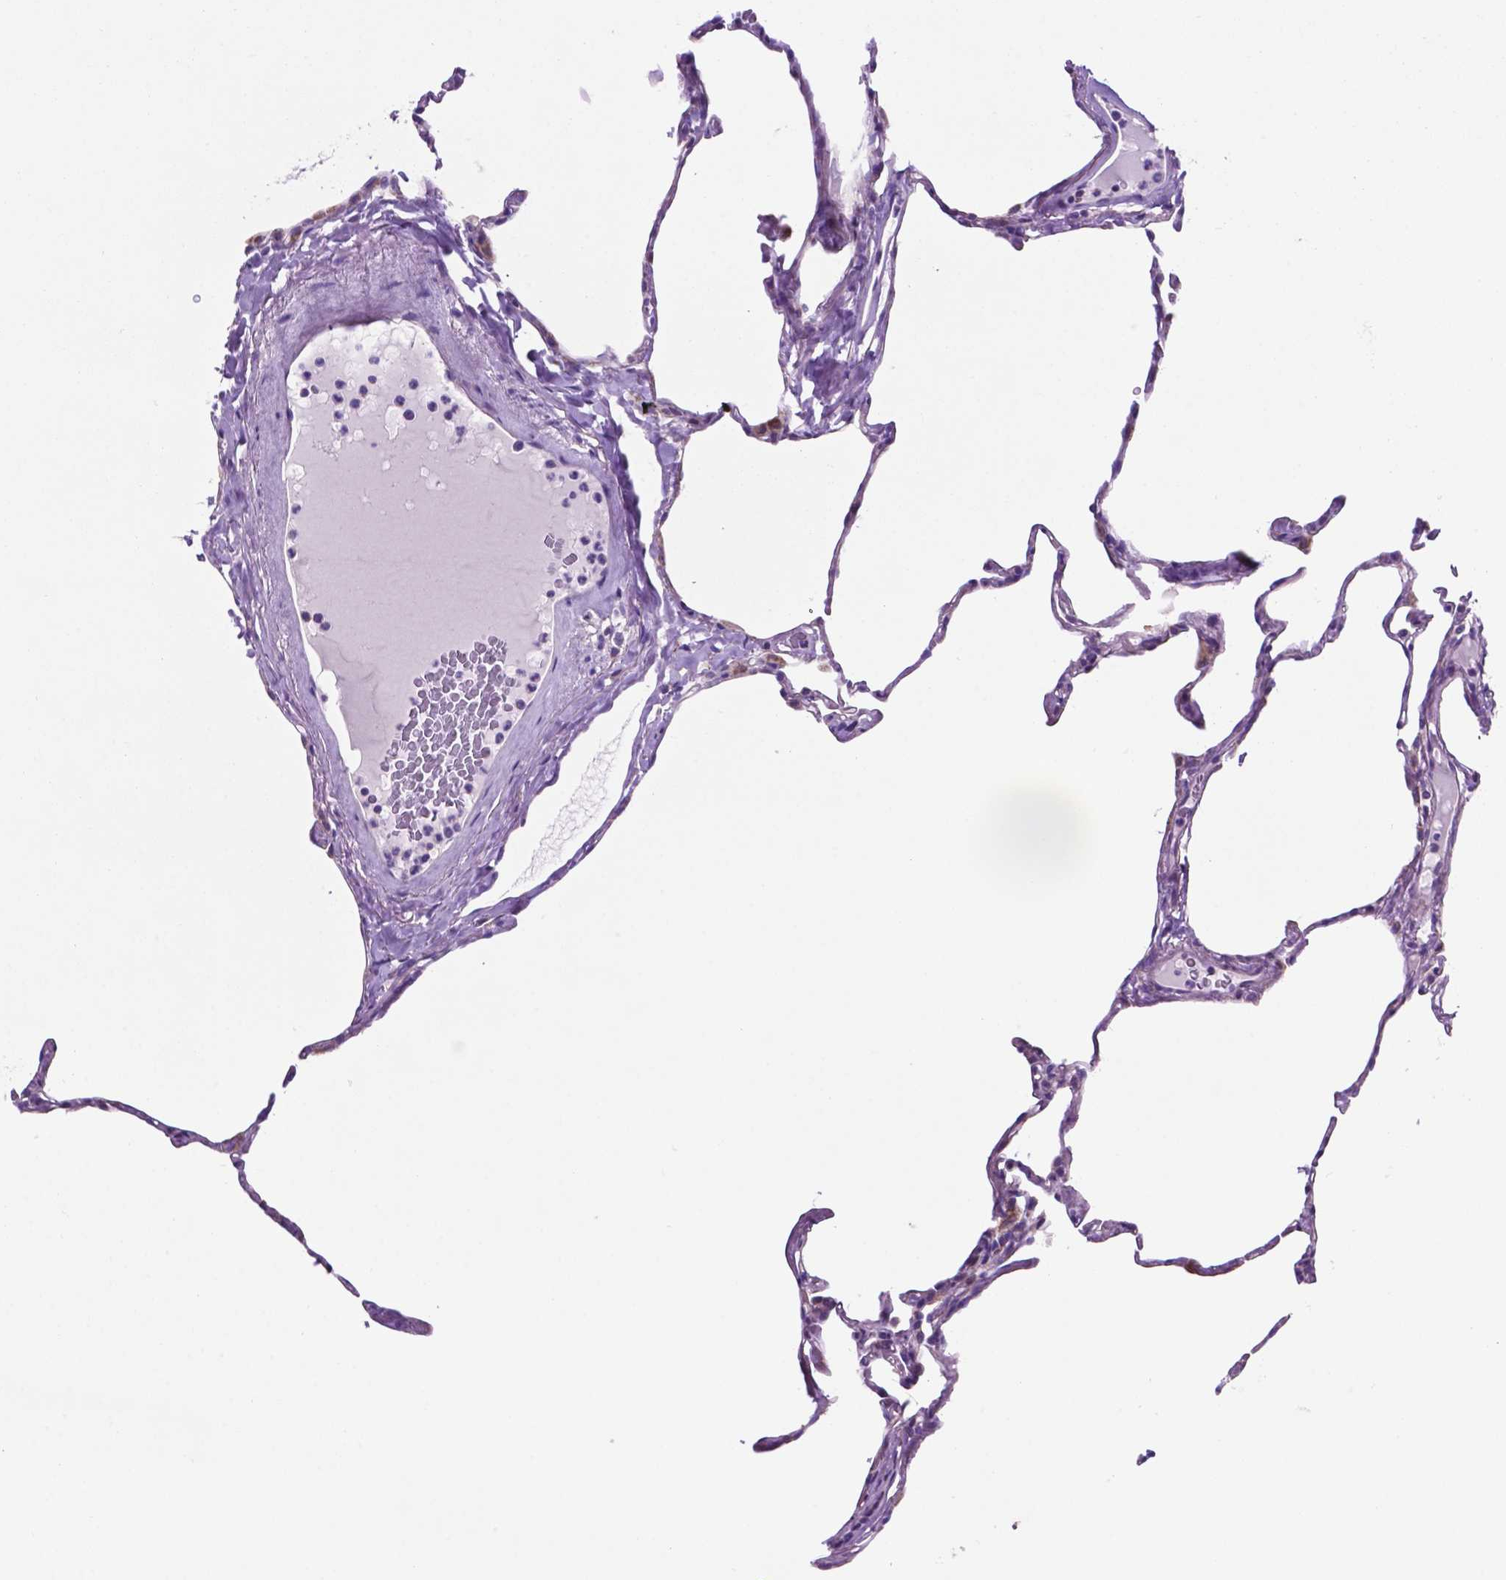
{"staining": {"intensity": "weak", "quantity": "<25%", "location": "cytoplasmic/membranous"}, "tissue": "lung", "cell_type": "Alveolar cells", "image_type": "normal", "snomed": [{"axis": "morphology", "description": "Normal tissue, NOS"}, {"axis": "topography", "description": "Lung"}], "caption": "Alveolar cells show no significant positivity in benign lung. (DAB (3,3'-diaminobenzidine) immunohistochemistry visualized using brightfield microscopy, high magnification).", "gene": "TMEM121B", "patient": {"sex": "male", "age": 65}}